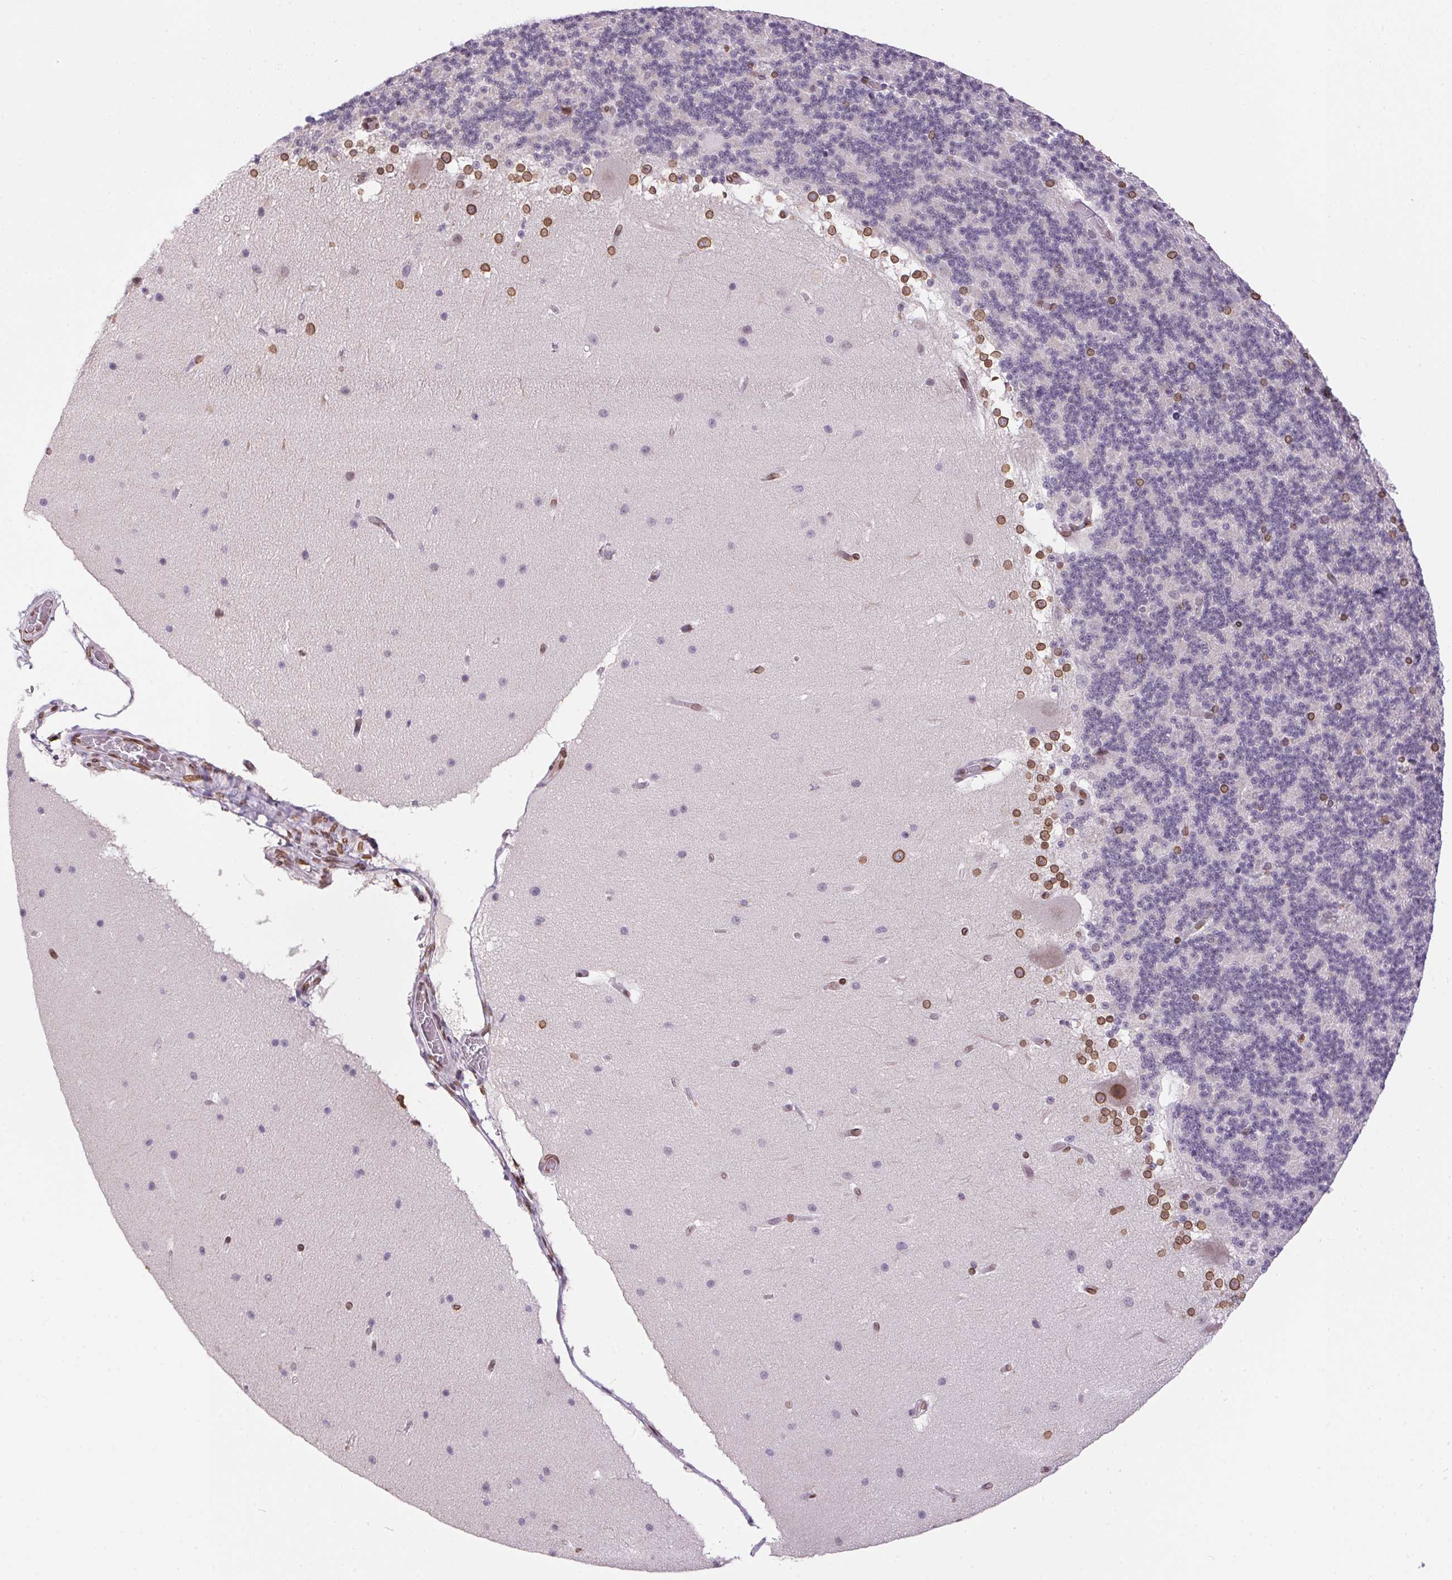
{"staining": {"intensity": "negative", "quantity": "none", "location": "none"}, "tissue": "cerebellum", "cell_type": "Cells in granular layer", "image_type": "normal", "snomed": [{"axis": "morphology", "description": "Normal tissue, NOS"}, {"axis": "topography", "description": "Cerebellum"}], "caption": "Histopathology image shows no protein positivity in cells in granular layer of normal cerebellum. (DAB immunohistochemistry (IHC), high magnification).", "gene": "TMEM175", "patient": {"sex": "female", "age": 19}}